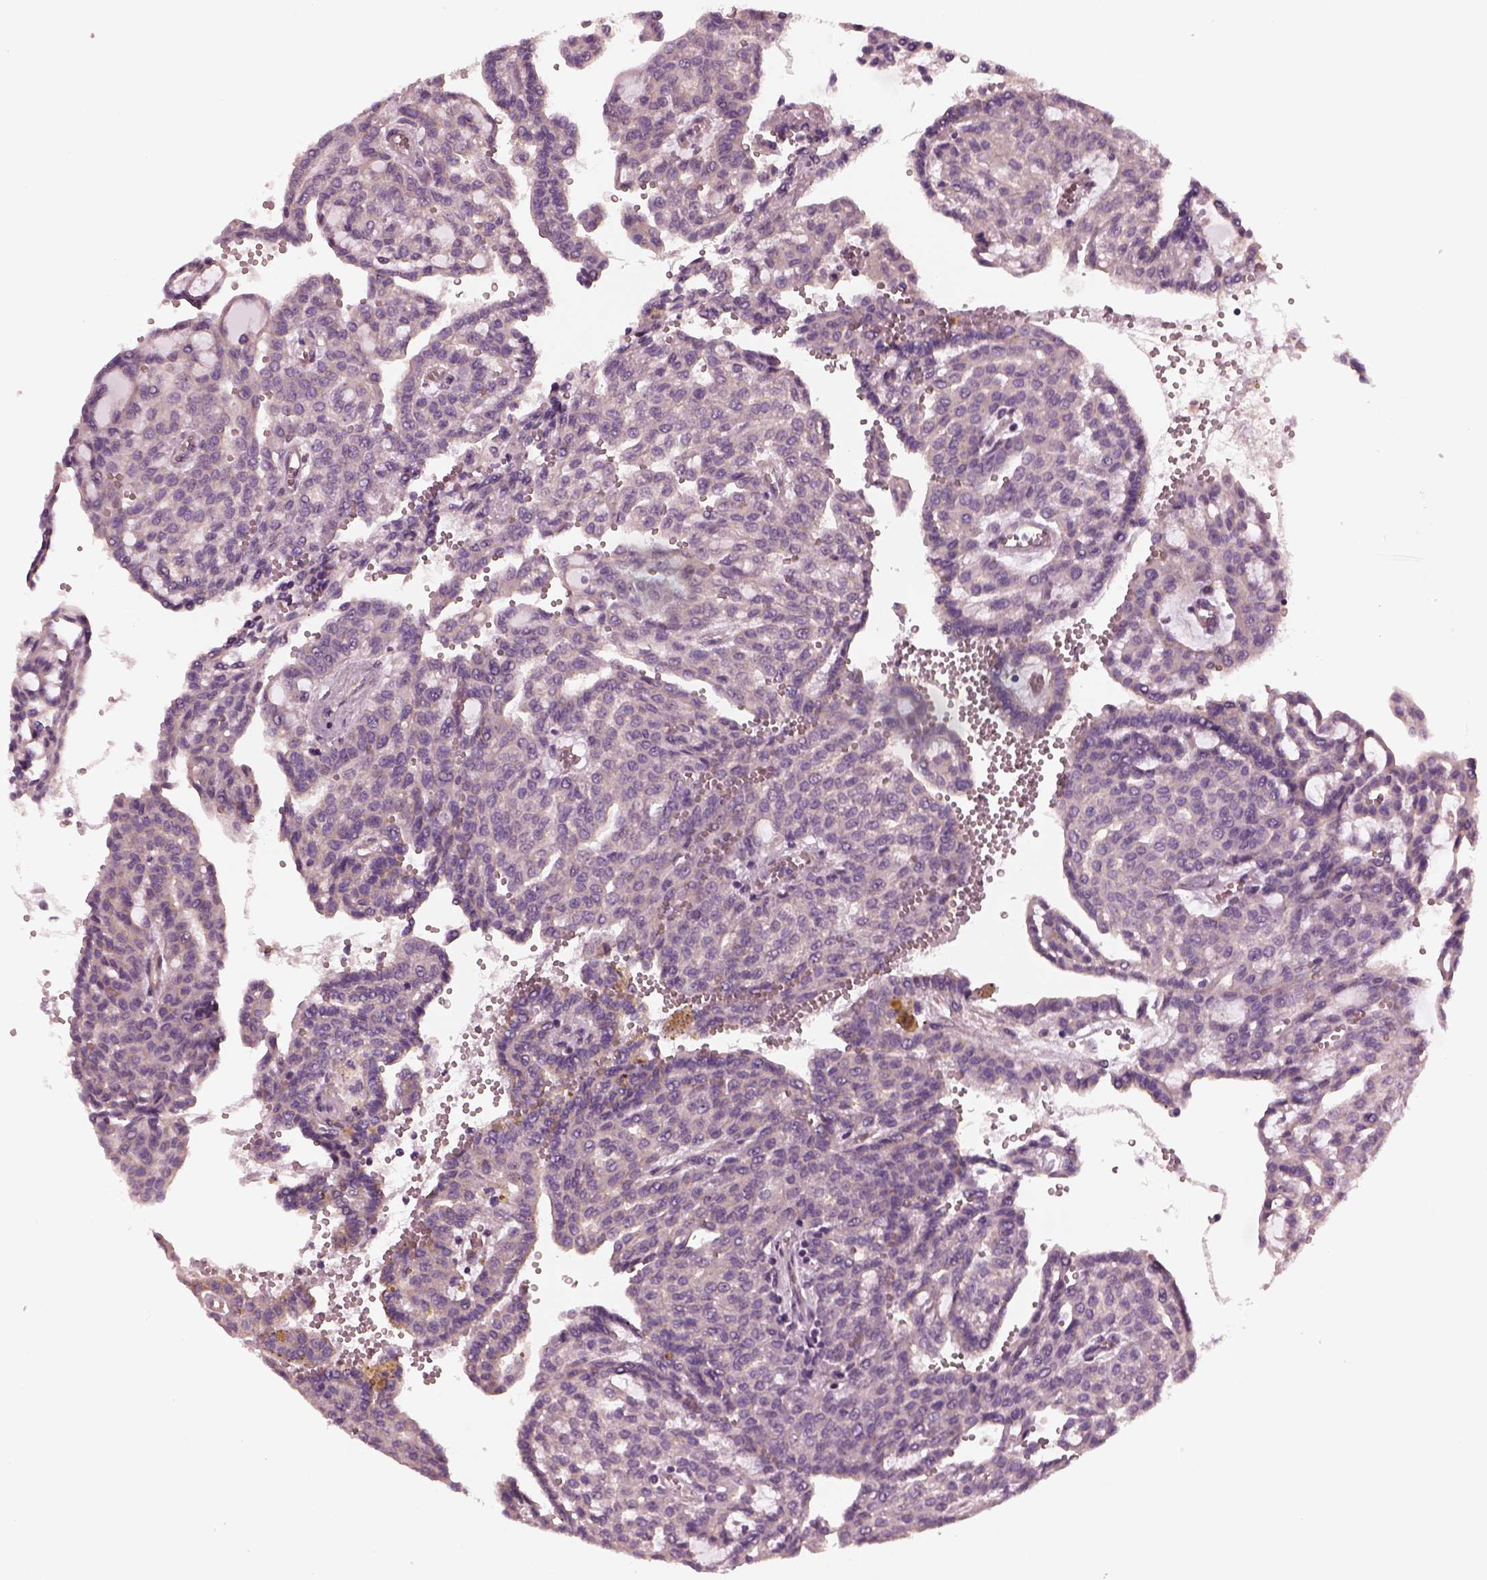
{"staining": {"intensity": "negative", "quantity": "none", "location": "none"}, "tissue": "renal cancer", "cell_type": "Tumor cells", "image_type": "cancer", "snomed": [{"axis": "morphology", "description": "Adenocarcinoma, NOS"}, {"axis": "topography", "description": "Kidney"}], "caption": "Immunohistochemistry (IHC) photomicrograph of renal adenocarcinoma stained for a protein (brown), which reveals no expression in tumor cells.", "gene": "ODAD1", "patient": {"sex": "male", "age": 63}}